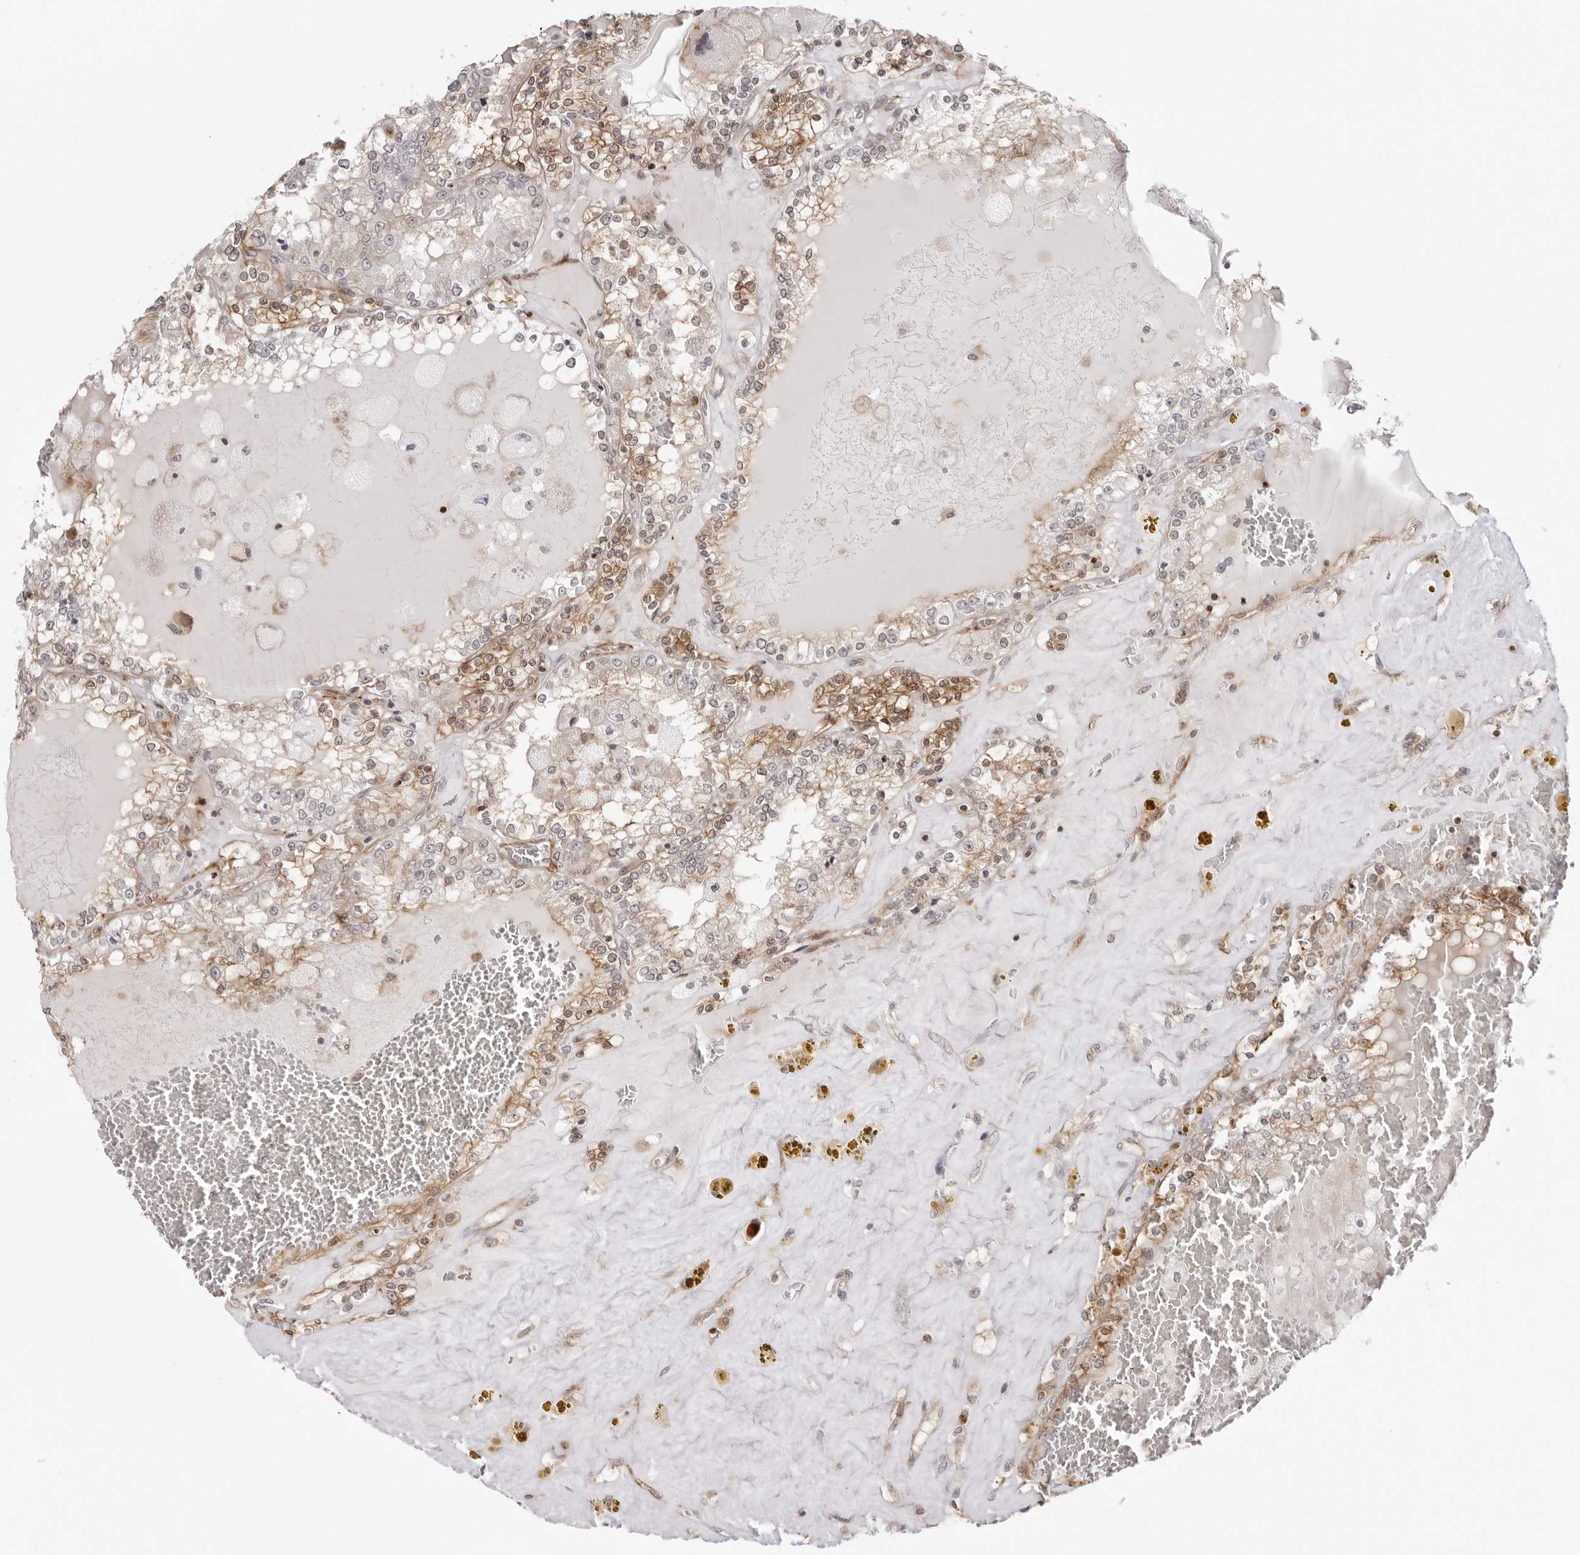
{"staining": {"intensity": "moderate", "quantity": ">75%", "location": "cytoplasmic/membranous"}, "tissue": "renal cancer", "cell_type": "Tumor cells", "image_type": "cancer", "snomed": [{"axis": "morphology", "description": "Adenocarcinoma, NOS"}, {"axis": "topography", "description": "Kidney"}], "caption": "Brown immunohistochemical staining in human adenocarcinoma (renal) reveals moderate cytoplasmic/membranous expression in approximately >75% of tumor cells.", "gene": "UNK", "patient": {"sex": "female", "age": 56}}